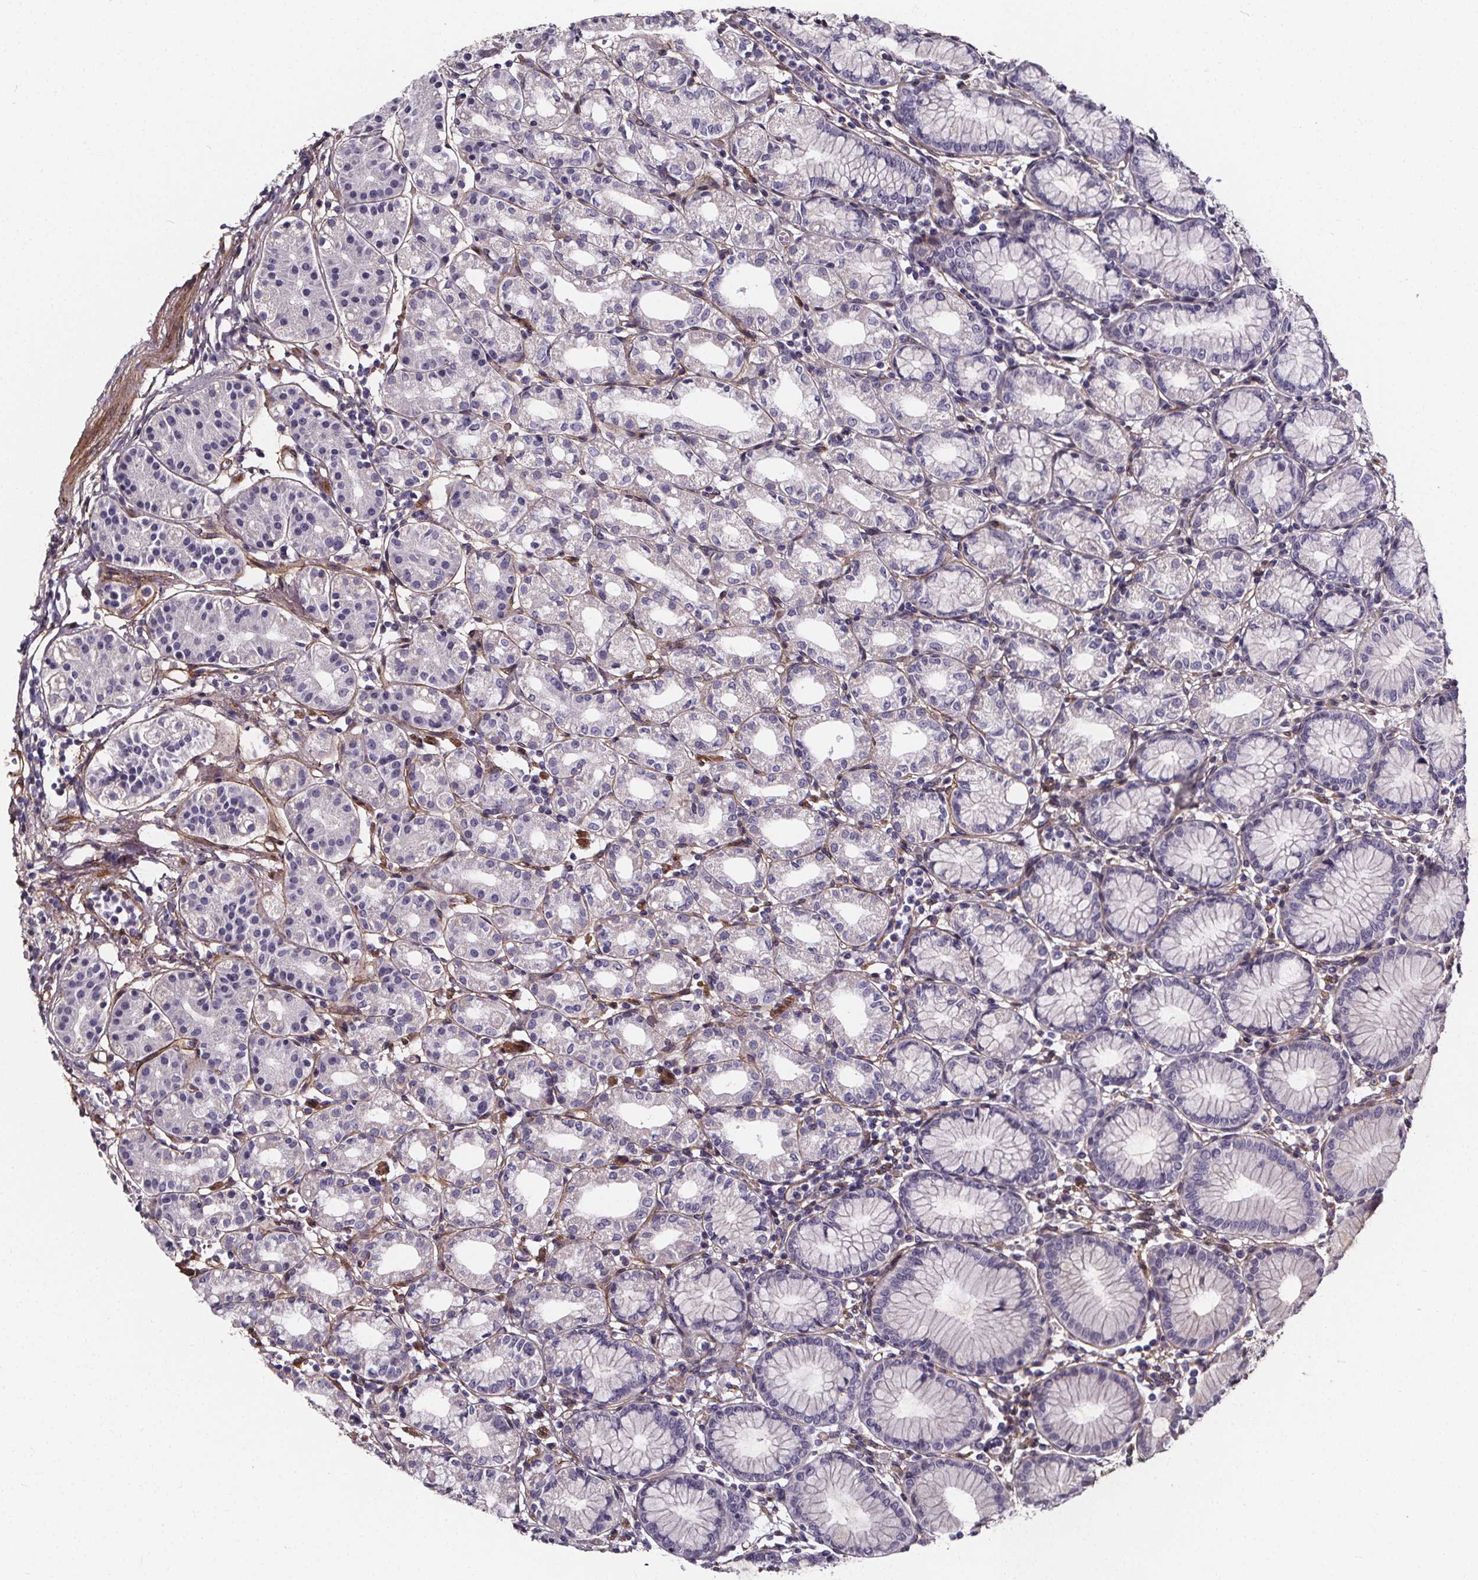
{"staining": {"intensity": "negative", "quantity": "none", "location": "none"}, "tissue": "stomach", "cell_type": "Glandular cells", "image_type": "normal", "snomed": [{"axis": "morphology", "description": "Normal tissue, NOS"}, {"axis": "topography", "description": "Skeletal muscle"}, {"axis": "topography", "description": "Stomach"}], "caption": "Image shows no protein expression in glandular cells of benign stomach.", "gene": "AEBP1", "patient": {"sex": "female", "age": 57}}